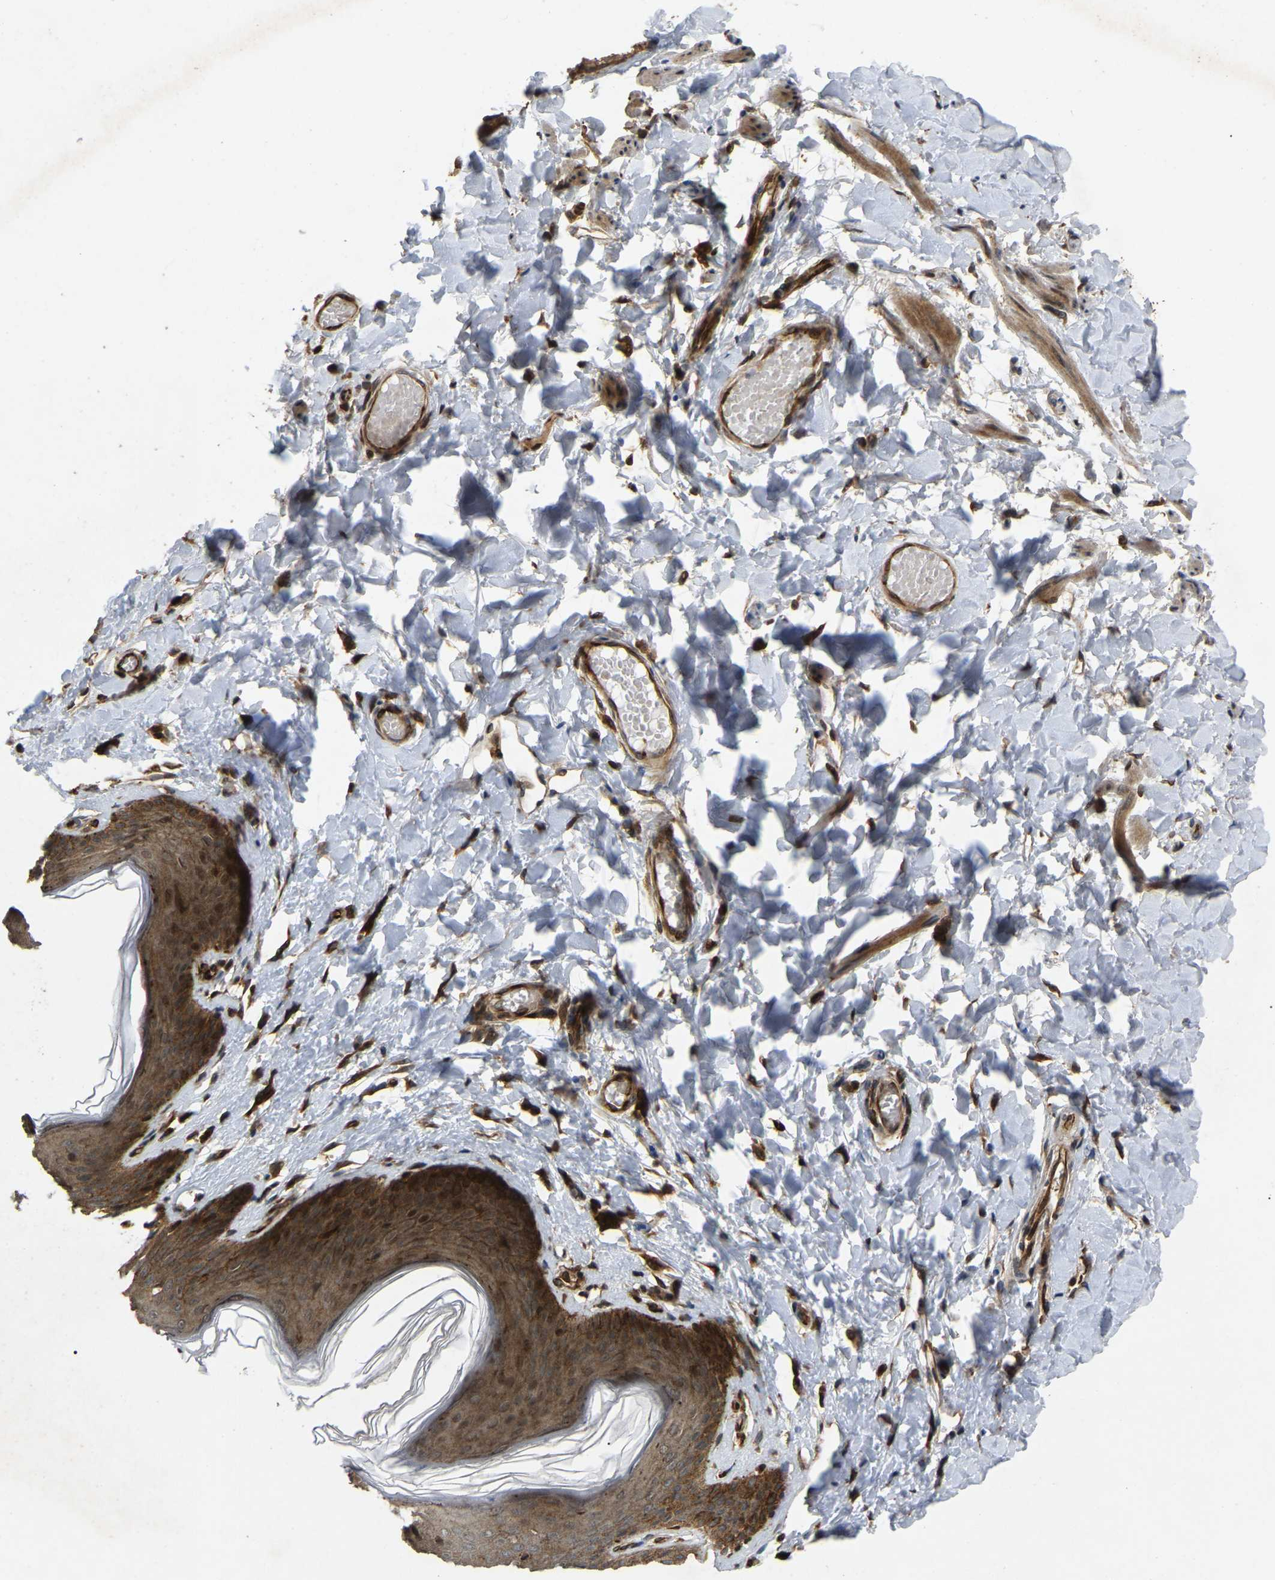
{"staining": {"intensity": "strong", "quantity": ">75%", "location": "cytoplasmic/membranous,nuclear"}, "tissue": "skin", "cell_type": "Epidermal cells", "image_type": "normal", "snomed": [{"axis": "morphology", "description": "Normal tissue, NOS"}, {"axis": "topography", "description": "Vulva"}], "caption": "This is a histology image of IHC staining of benign skin, which shows strong staining in the cytoplasmic/membranous,nuclear of epidermal cells.", "gene": "KIAA1549", "patient": {"sex": "female", "age": 66}}